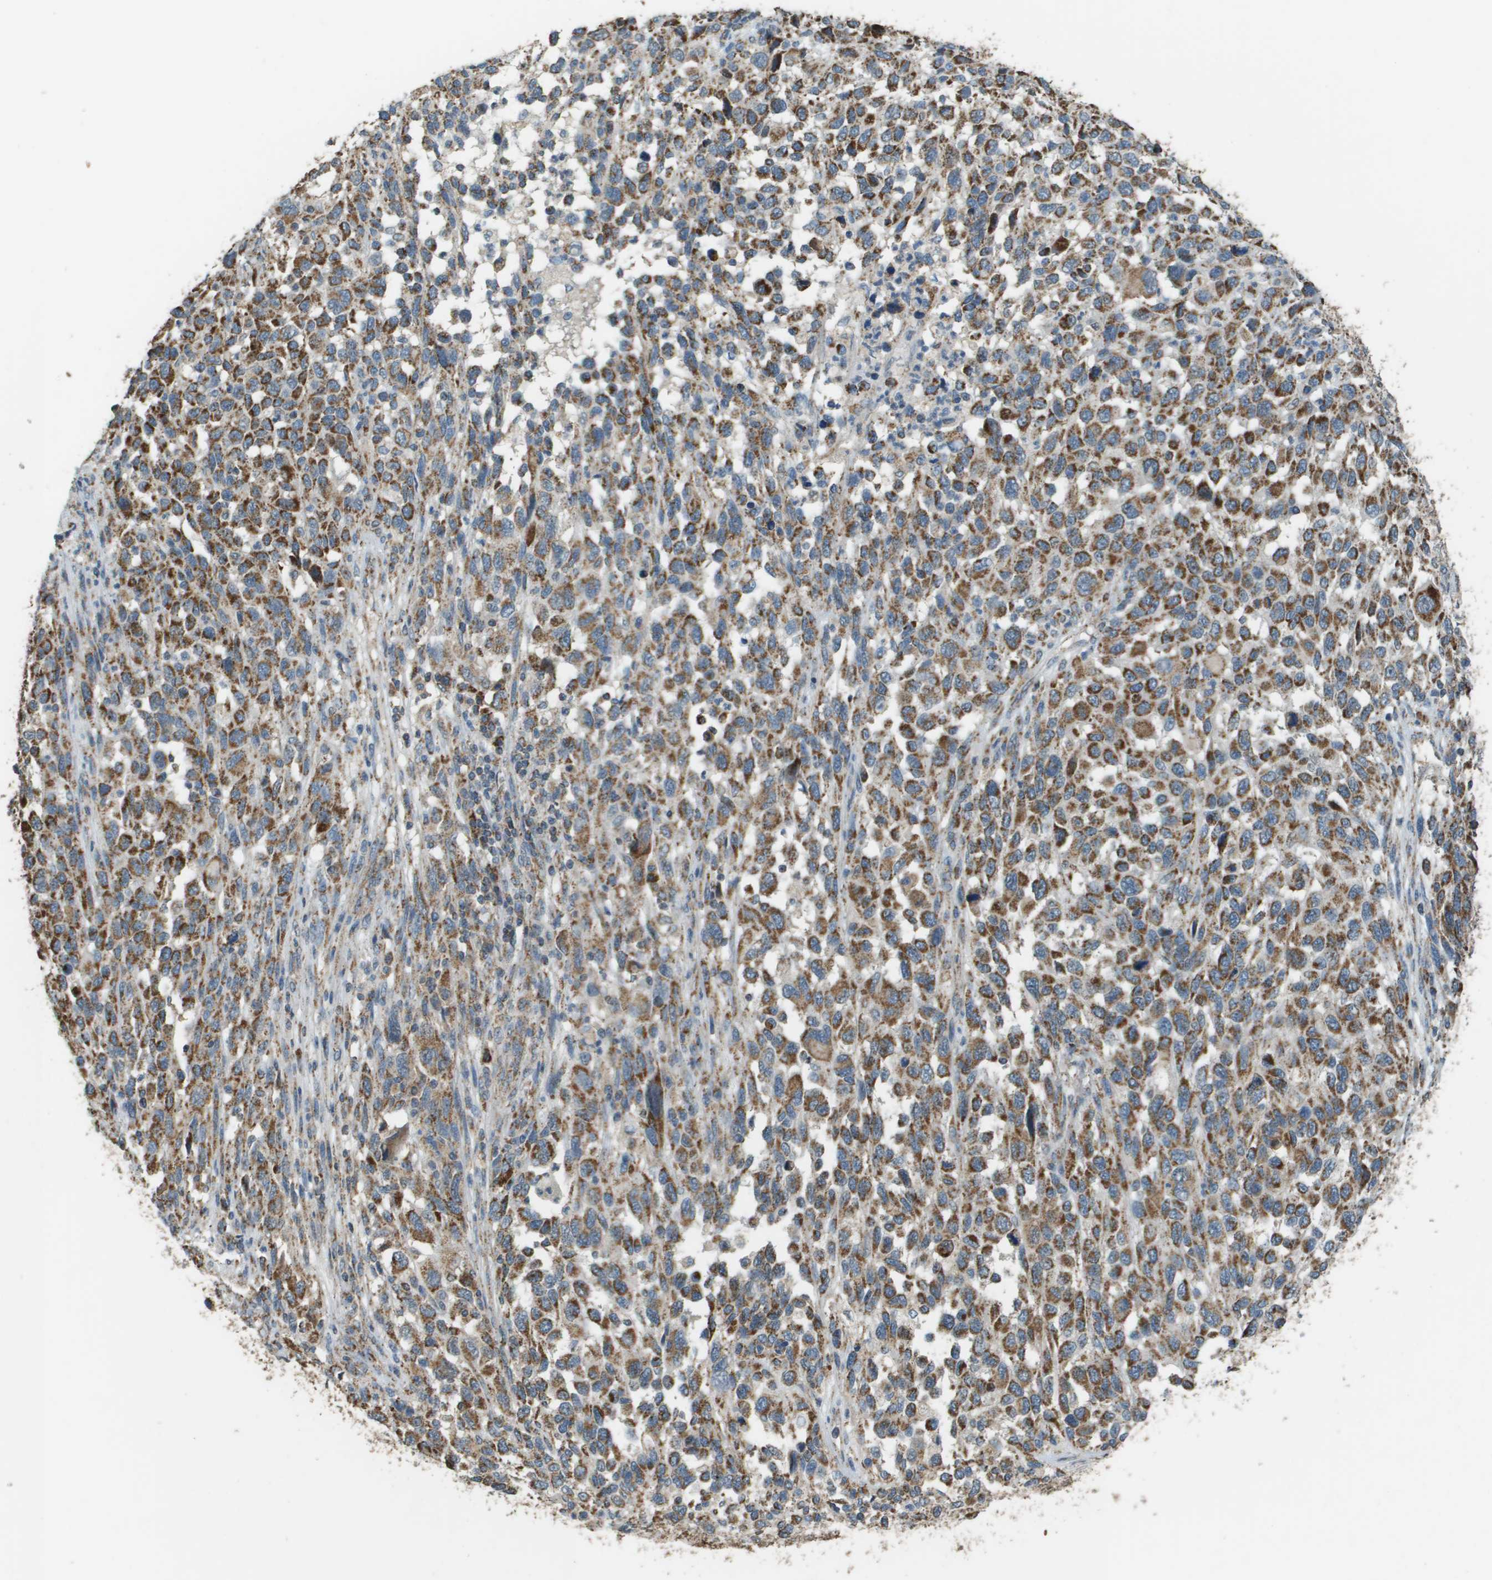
{"staining": {"intensity": "strong", "quantity": ">75%", "location": "cytoplasmic/membranous"}, "tissue": "melanoma", "cell_type": "Tumor cells", "image_type": "cancer", "snomed": [{"axis": "morphology", "description": "Malignant melanoma, Metastatic site"}, {"axis": "topography", "description": "Lymph node"}], "caption": "DAB (3,3'-diaminobenzidine) immunohistochemical staining of human malignant melanoma (metastatic site) exhibits strong cytoplasmic/membranous protein expression in approximately >75% of tumor cells. Nuclei are stained in blue.", "gene": "FH", "patient": {"sex": "male", "age": 61}}